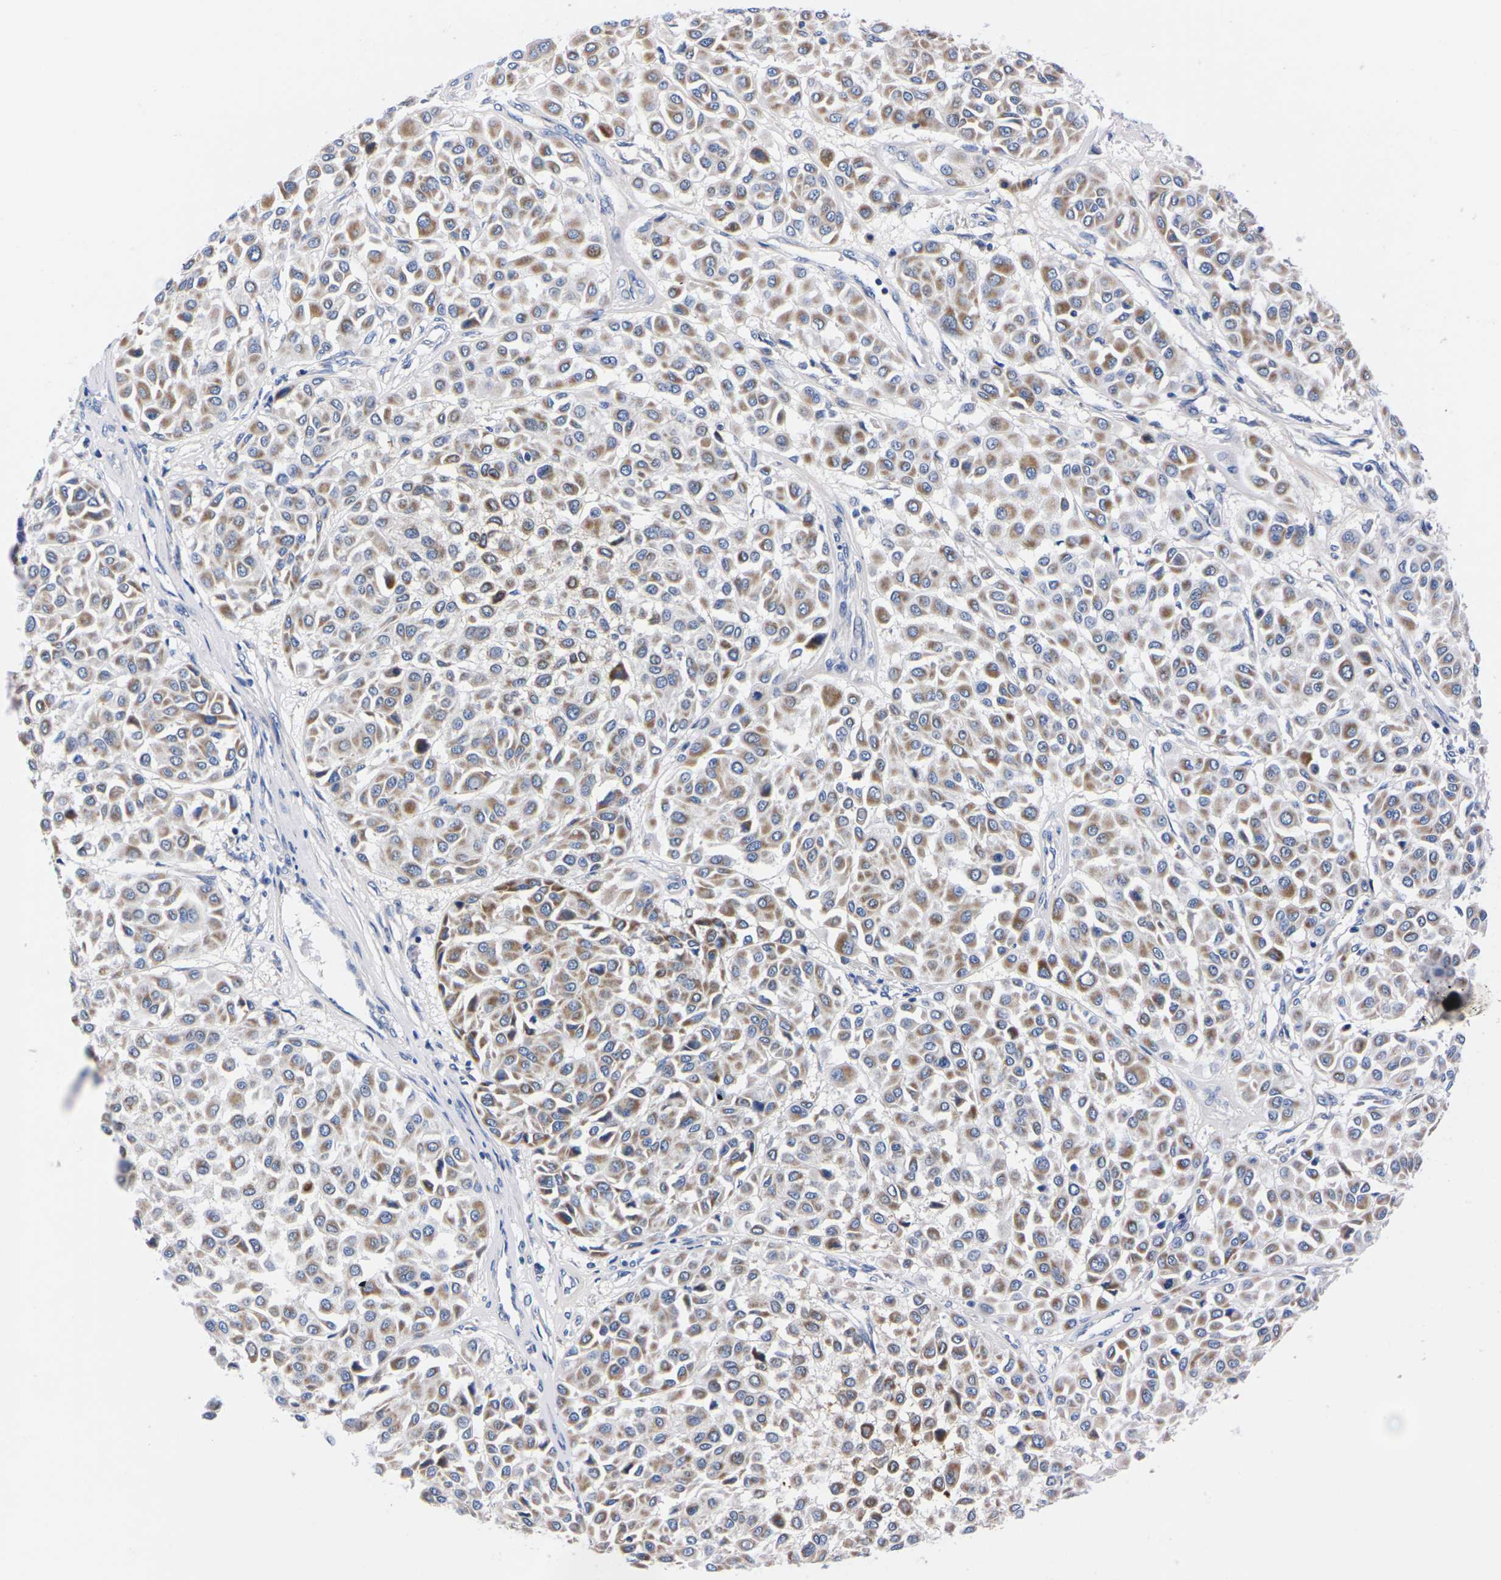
{"staining": {"intensity": "moderate", "quantity": ">75%", "location": "cytoplasmic/membranous"}, "tissue": "melanoma", "cell_type": "Tumor cells", "image_type": "cancer", "snomed": [{"axis": "morphology", "description": "Malignant melanoma, Metastatic site"}, {"axis": "topography", "description": "Soft tissue"}], "caption": "Tumor cells reveal moderate cytoplasmic/membranous positivity in approximately >75% of cells in melanoma.", "gene": "FAM210A", "patient": {"sex": "male", "age": 41}}